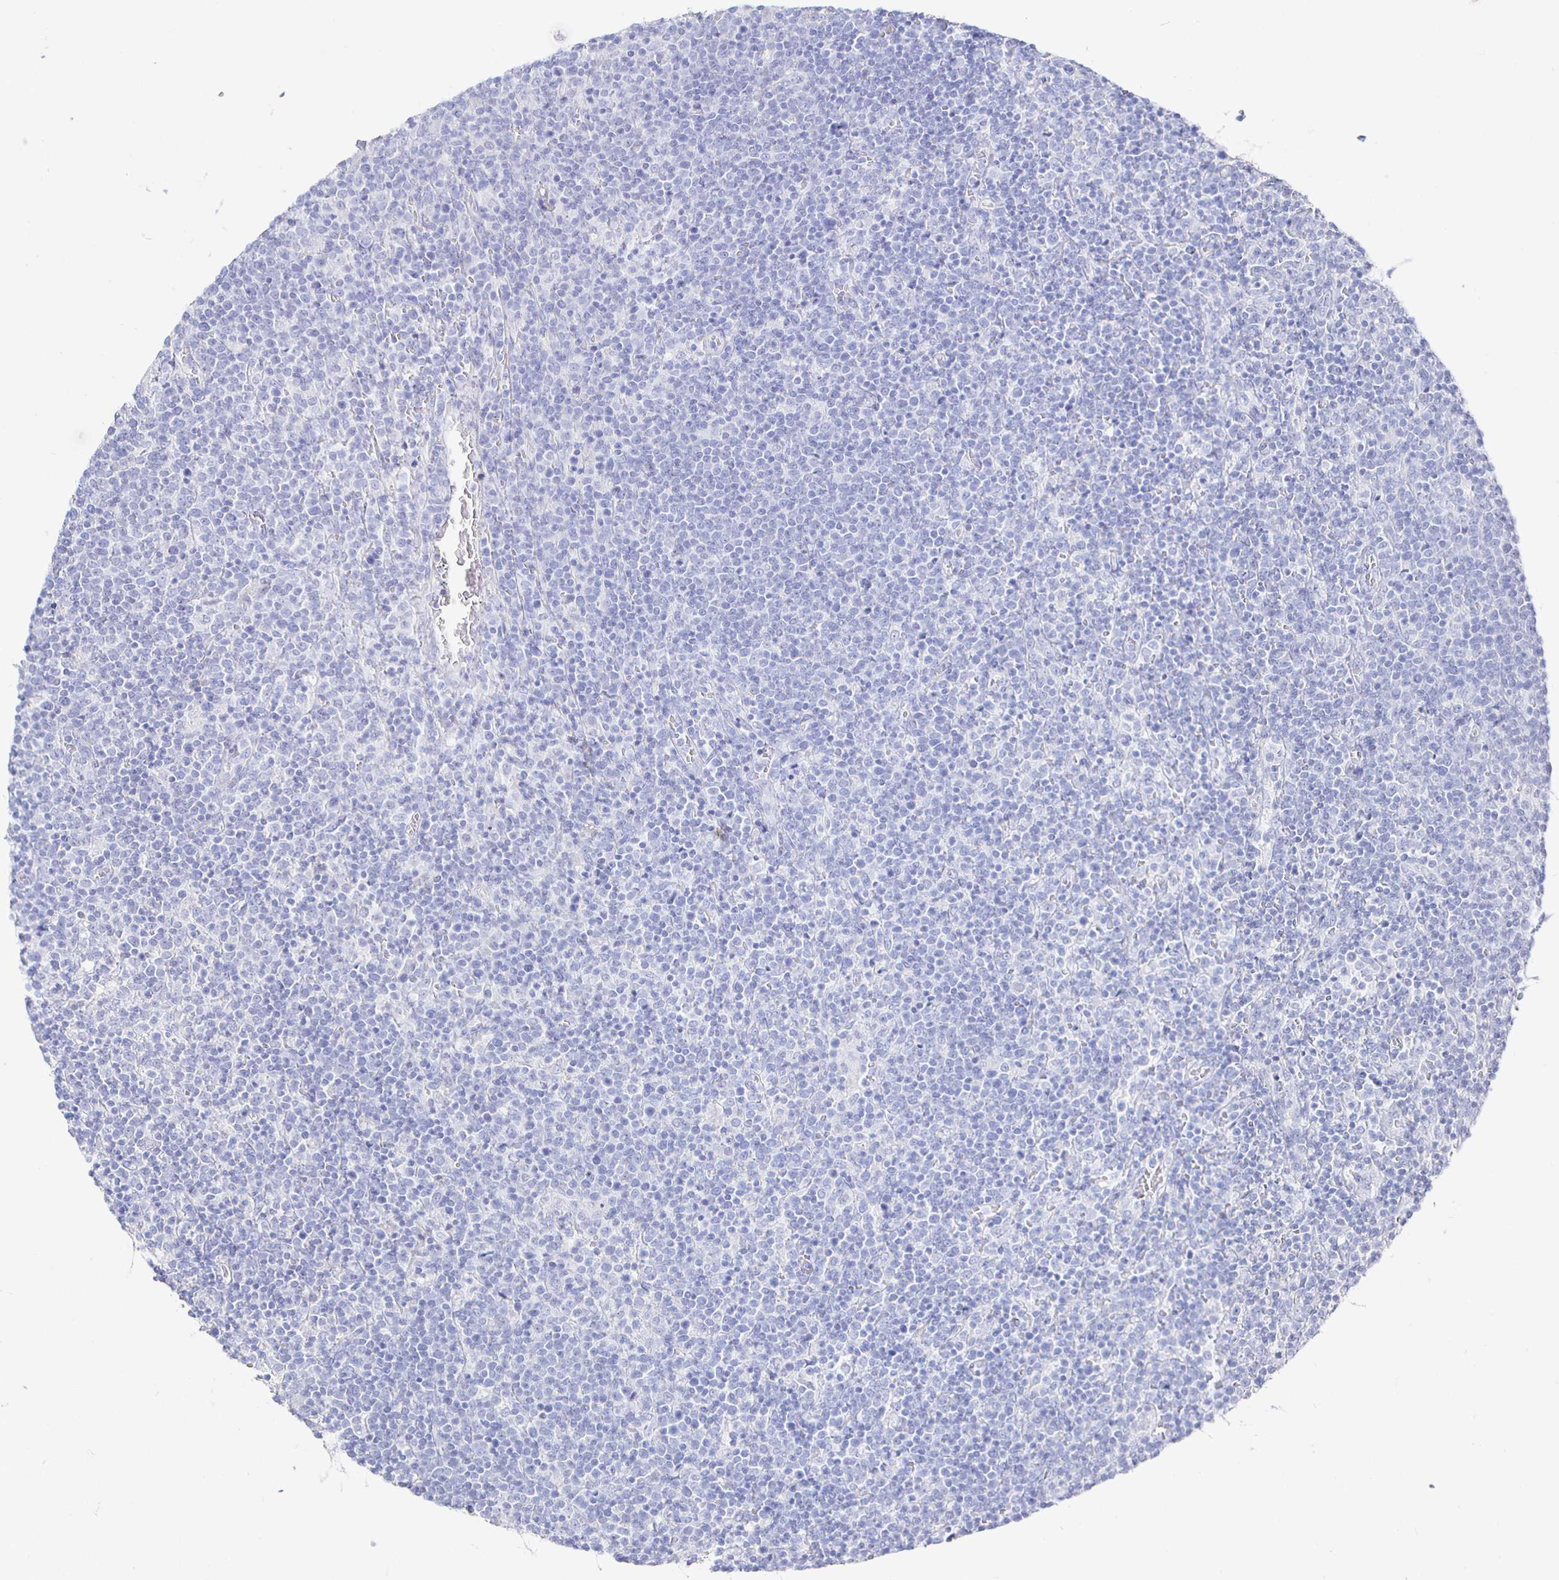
{"staining": {"intensity": "negative", "quantity": "none", "location": "none"}, "tissue": "lymphoma", "cell_type": "Tumor cells", "image_type": "cancer", "snomed": [{"axis": "morphology", "description": "Malignant lymphoma, non-Hodgkin's type, High grade"}, {"axis": "topography", "description": "Lymph node"}], "caption": "Human lymphoma stained for a protein using immunohistochemistry shows no positivity in tumor cells.", "gene": "CLCA1", "patient": {"sex": "male", "age": 61}}